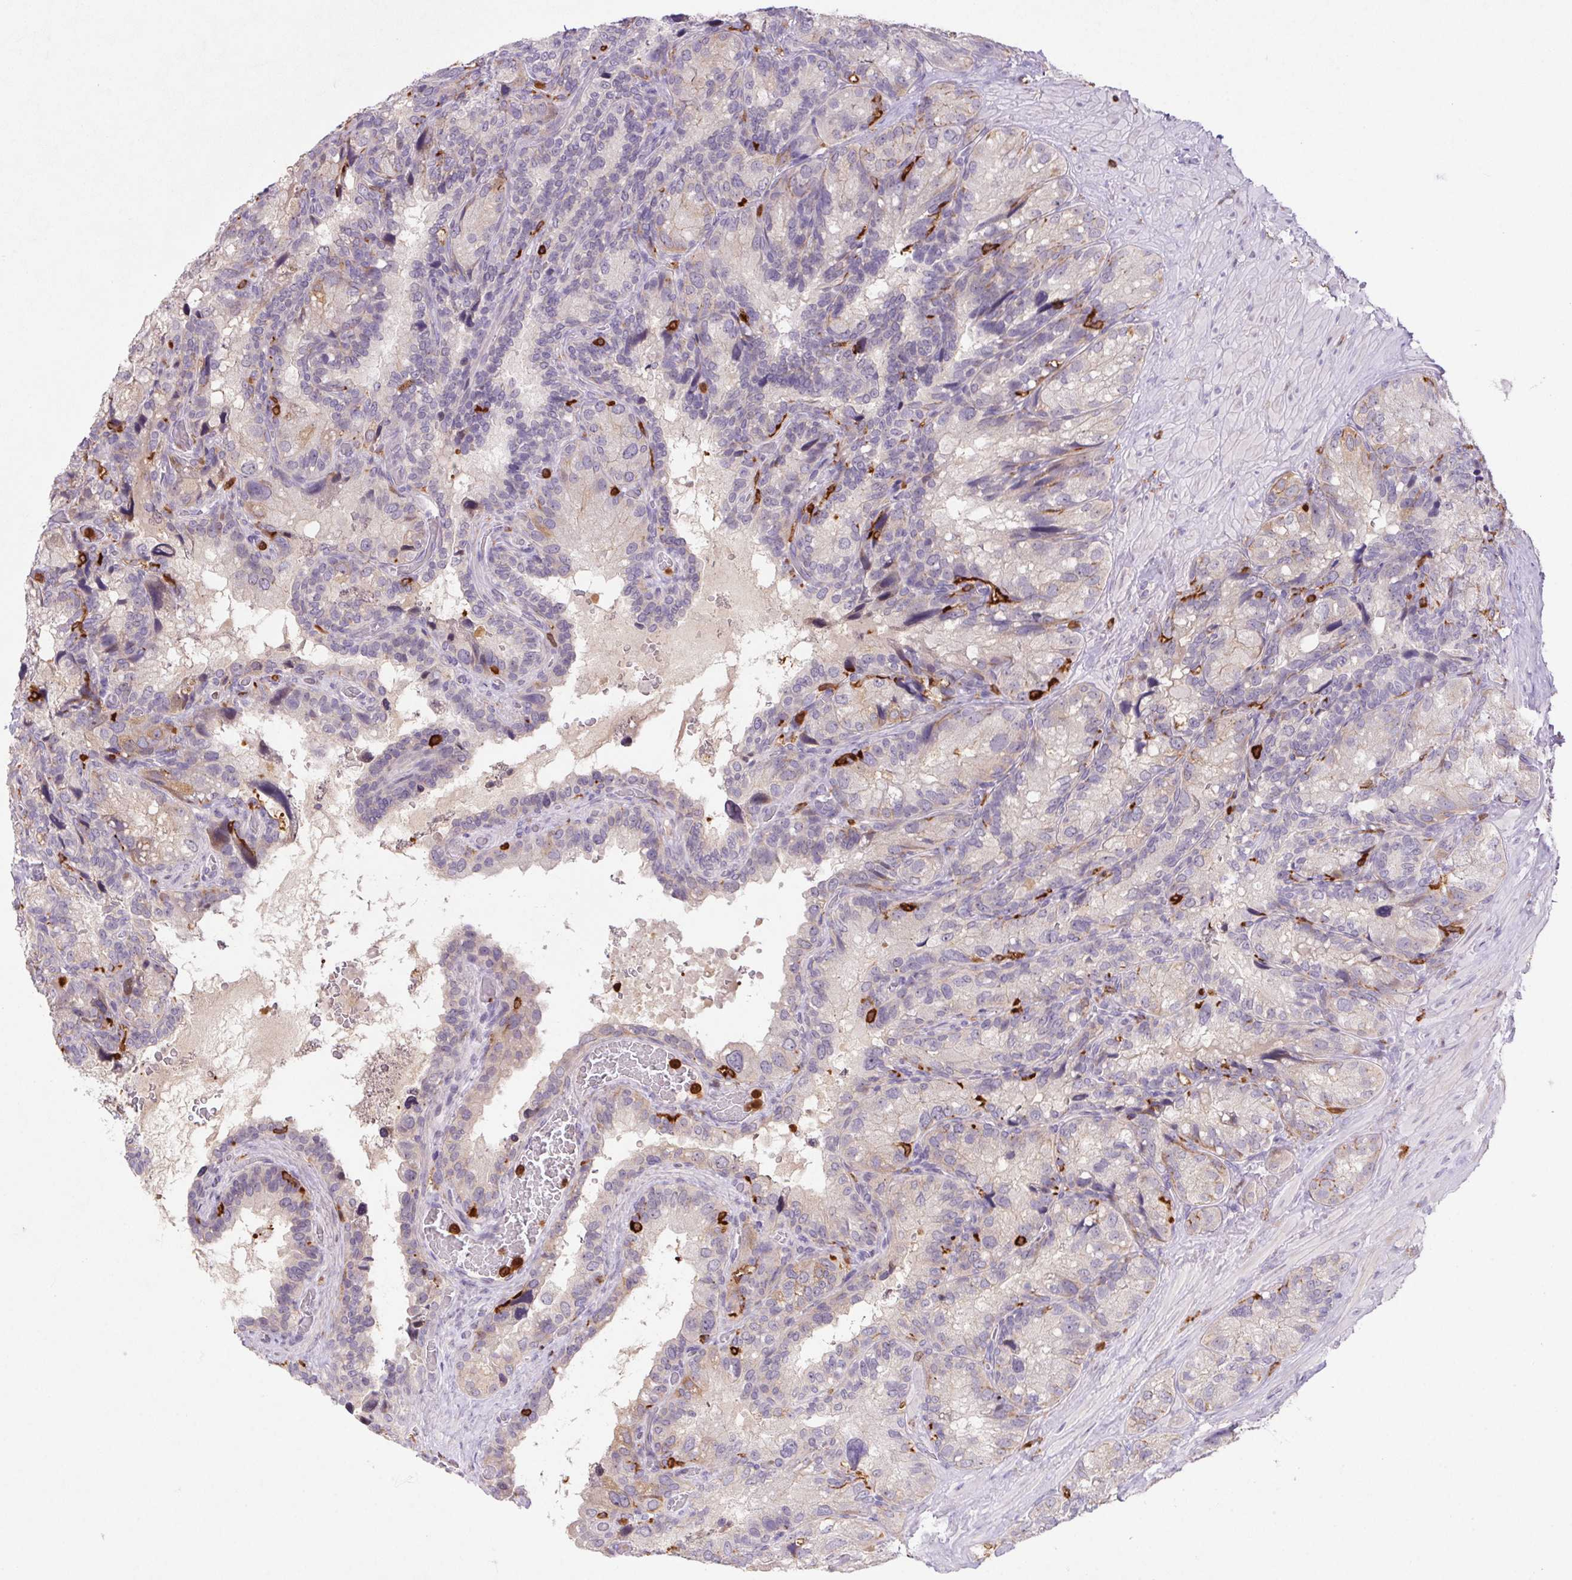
{"staining": {"intensity": "negative", "quantity": "none", "location": "none"}, "tissue": "seminal vesicle", "cell_type": "Glandular cells", "image_type": "normal", "snomed": [{"axis": "morphology", "description": "Normal tissue, NOS"}, {"axis": "topography", "description": "Seminal veicle"}], "caption": "This is an IHC histopathology image of unremarkable seminal vesicle. There is no expression in glandular cells.", "gene": "APBB1IP", "patient": {"sex": "male", "age": 60}}